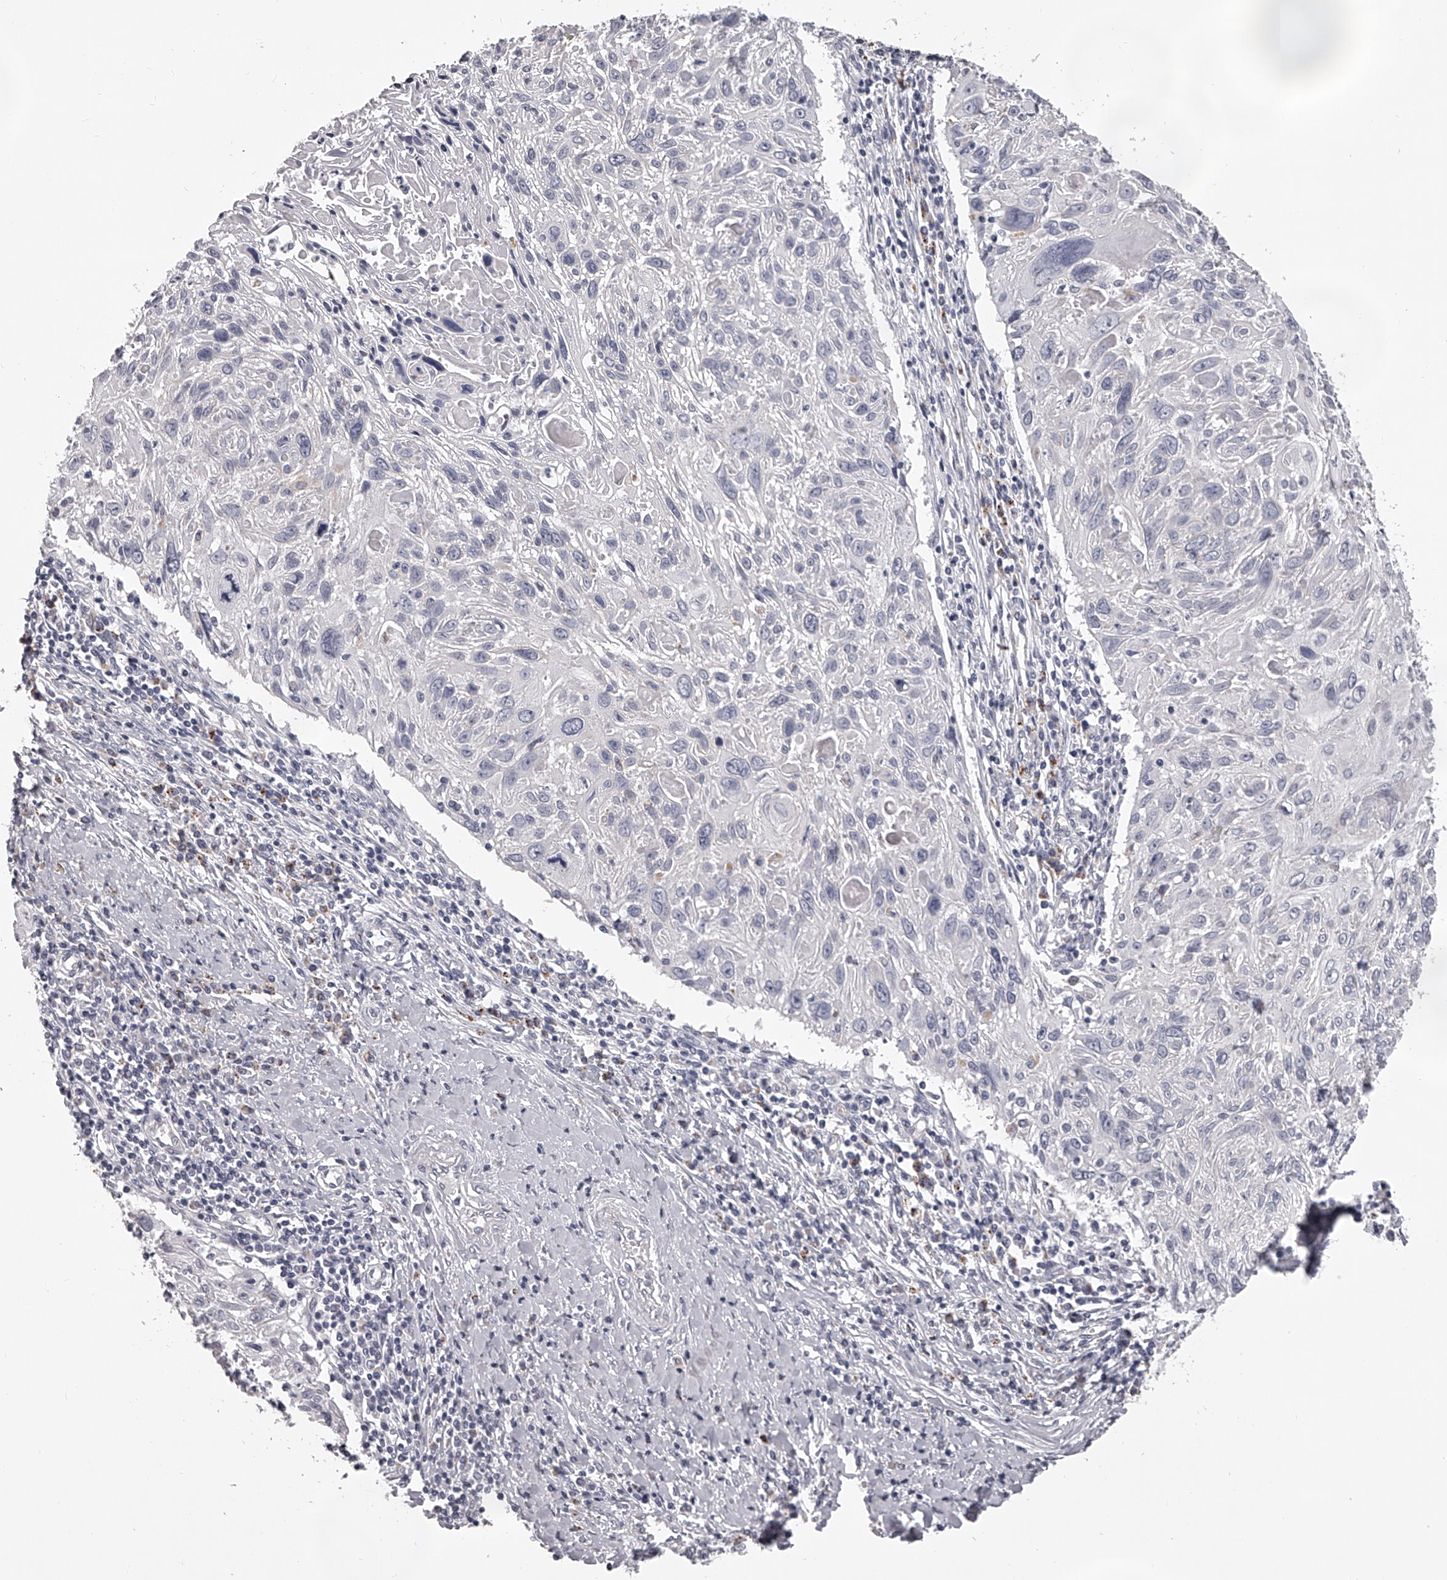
{"staining": {"intensity": "negative", "quantity": "none", "location": "none"}, "tissue": "cervical cancer", "cell_type": "Tumor cells", "image_type": "cancer", "snomed": [{"axis": "morphology", "description": "Squamous cell carcinoma, NOS"}, {"axis": "topography", "description": "Cervix"}], "caption": "Micrograph shows no significant protein expression in tumor cells of cervical cancer.", "gene": "DMRT1", "patient": {"sex": "female", "age": 51}}